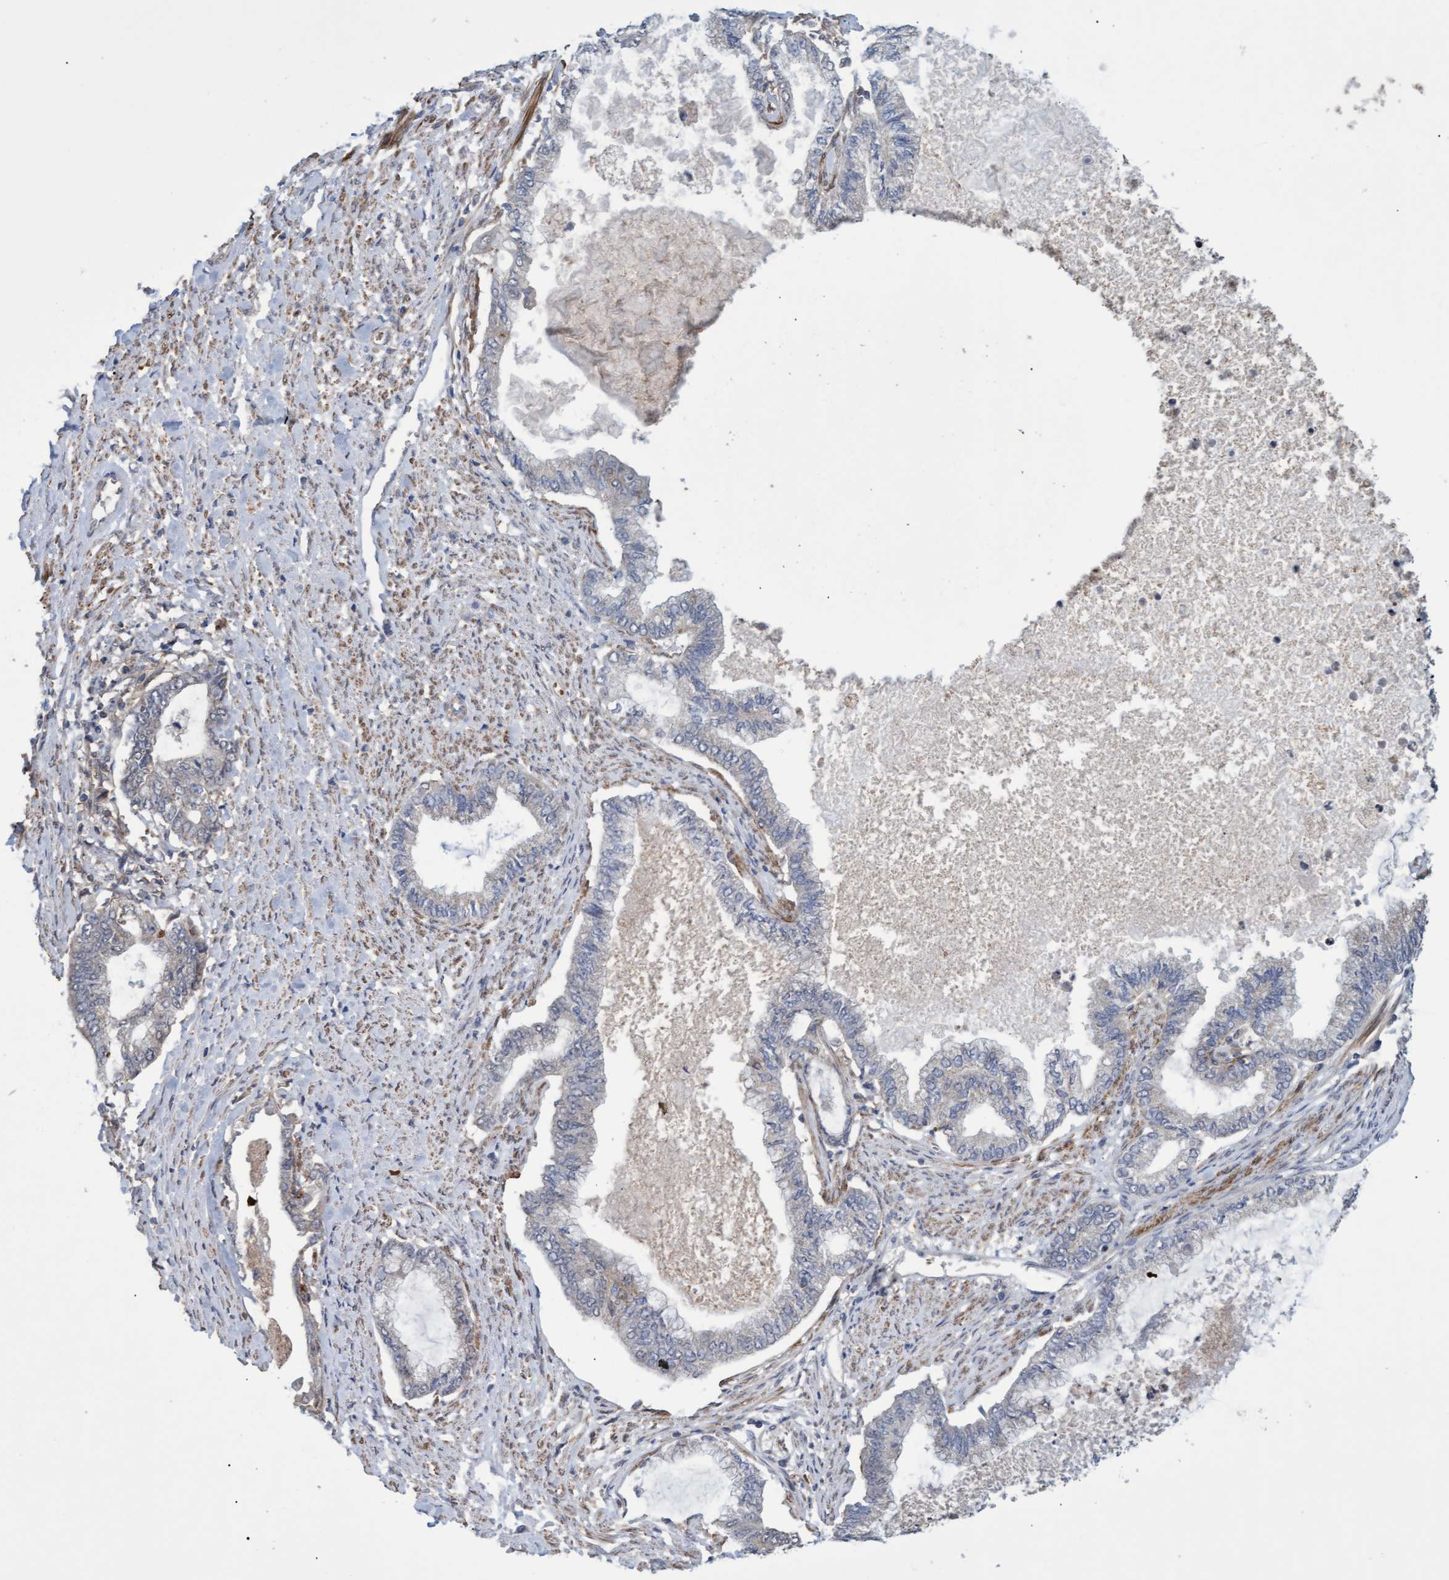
{"staining": {"intensity": "negative", "quantity": "none", "location": "none"}, "tissue": "endometrial cancer", "cell_type": "Tumor cells", "image_type": "cancer", "snomed": [{"axis": "morphology", "description": "Adenocarcinoma, NOS"}, {"axis": "topography", "description": "Endometrium"}], "caption": "High magnification brightfield microscopy of adenocarcinoma (endometrial) stained with DAB (3,3'-diaminobenzidine) (brown) and counterstained with hematoxylin (blue): tumor cells show no significant expression.", "gene": "NAA15", "patient": {"sex": "female", "age": 86}}